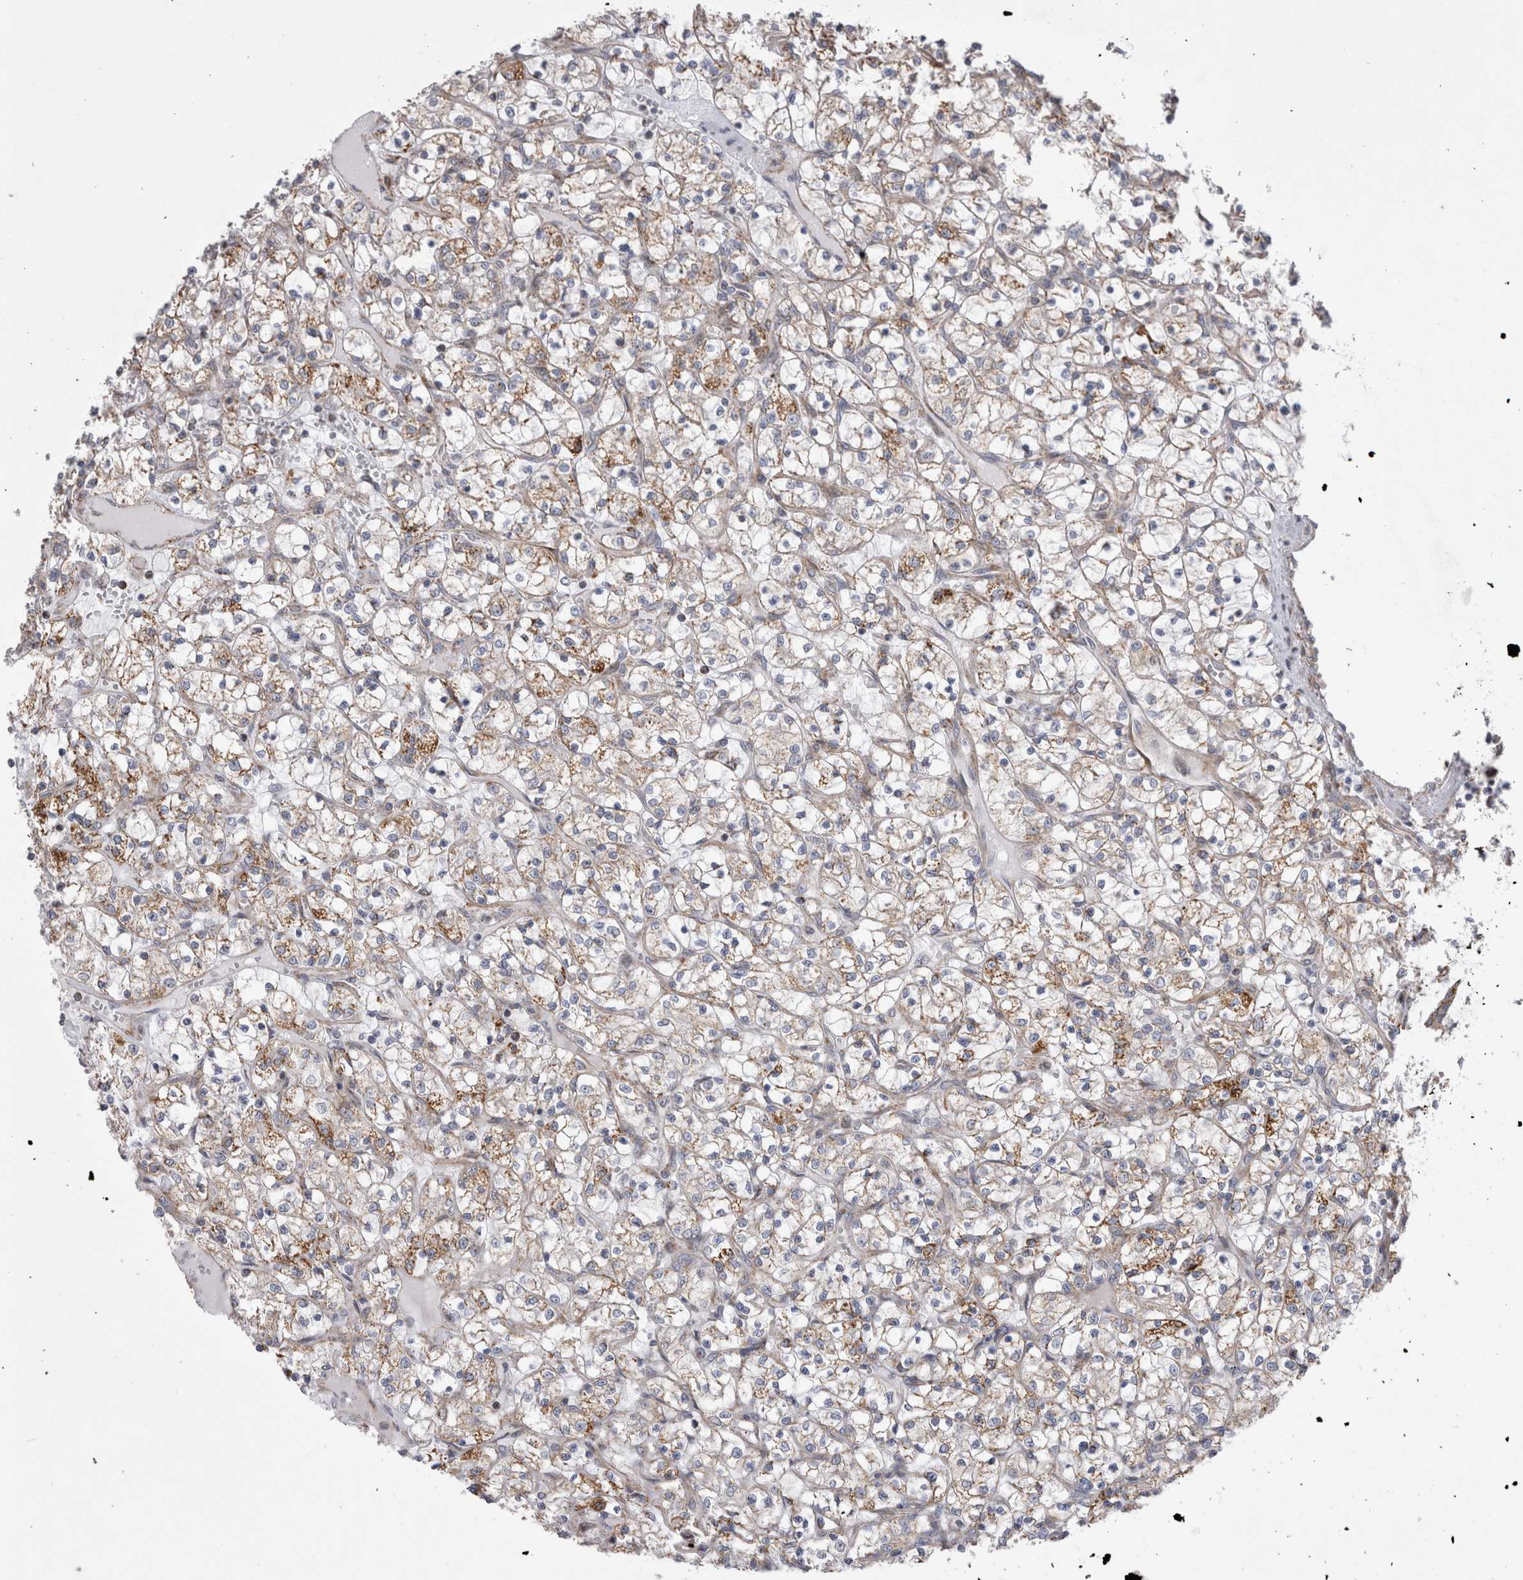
{"staining": {"intensity": "moderate", "quantity": "25%-75%", "location": "cytoplasmic/membranous"}, "tissue": "renal cancer", "cell_type": "Tumor cells", "image_type": "cancer", "snomed": [{"axis": "morphology", "description": "Adenocarcinoma, NOS"}, {"axis": "topography", "description": "Kidney"}], "caption": "A brown stain highlights moderate cytoplasmic/membranous expression of a protein in renal cancer (adenocarcinoma) tumor cells.", "gene": "TSPOAP1", "patient": {"sex": "female", "age": 69}}